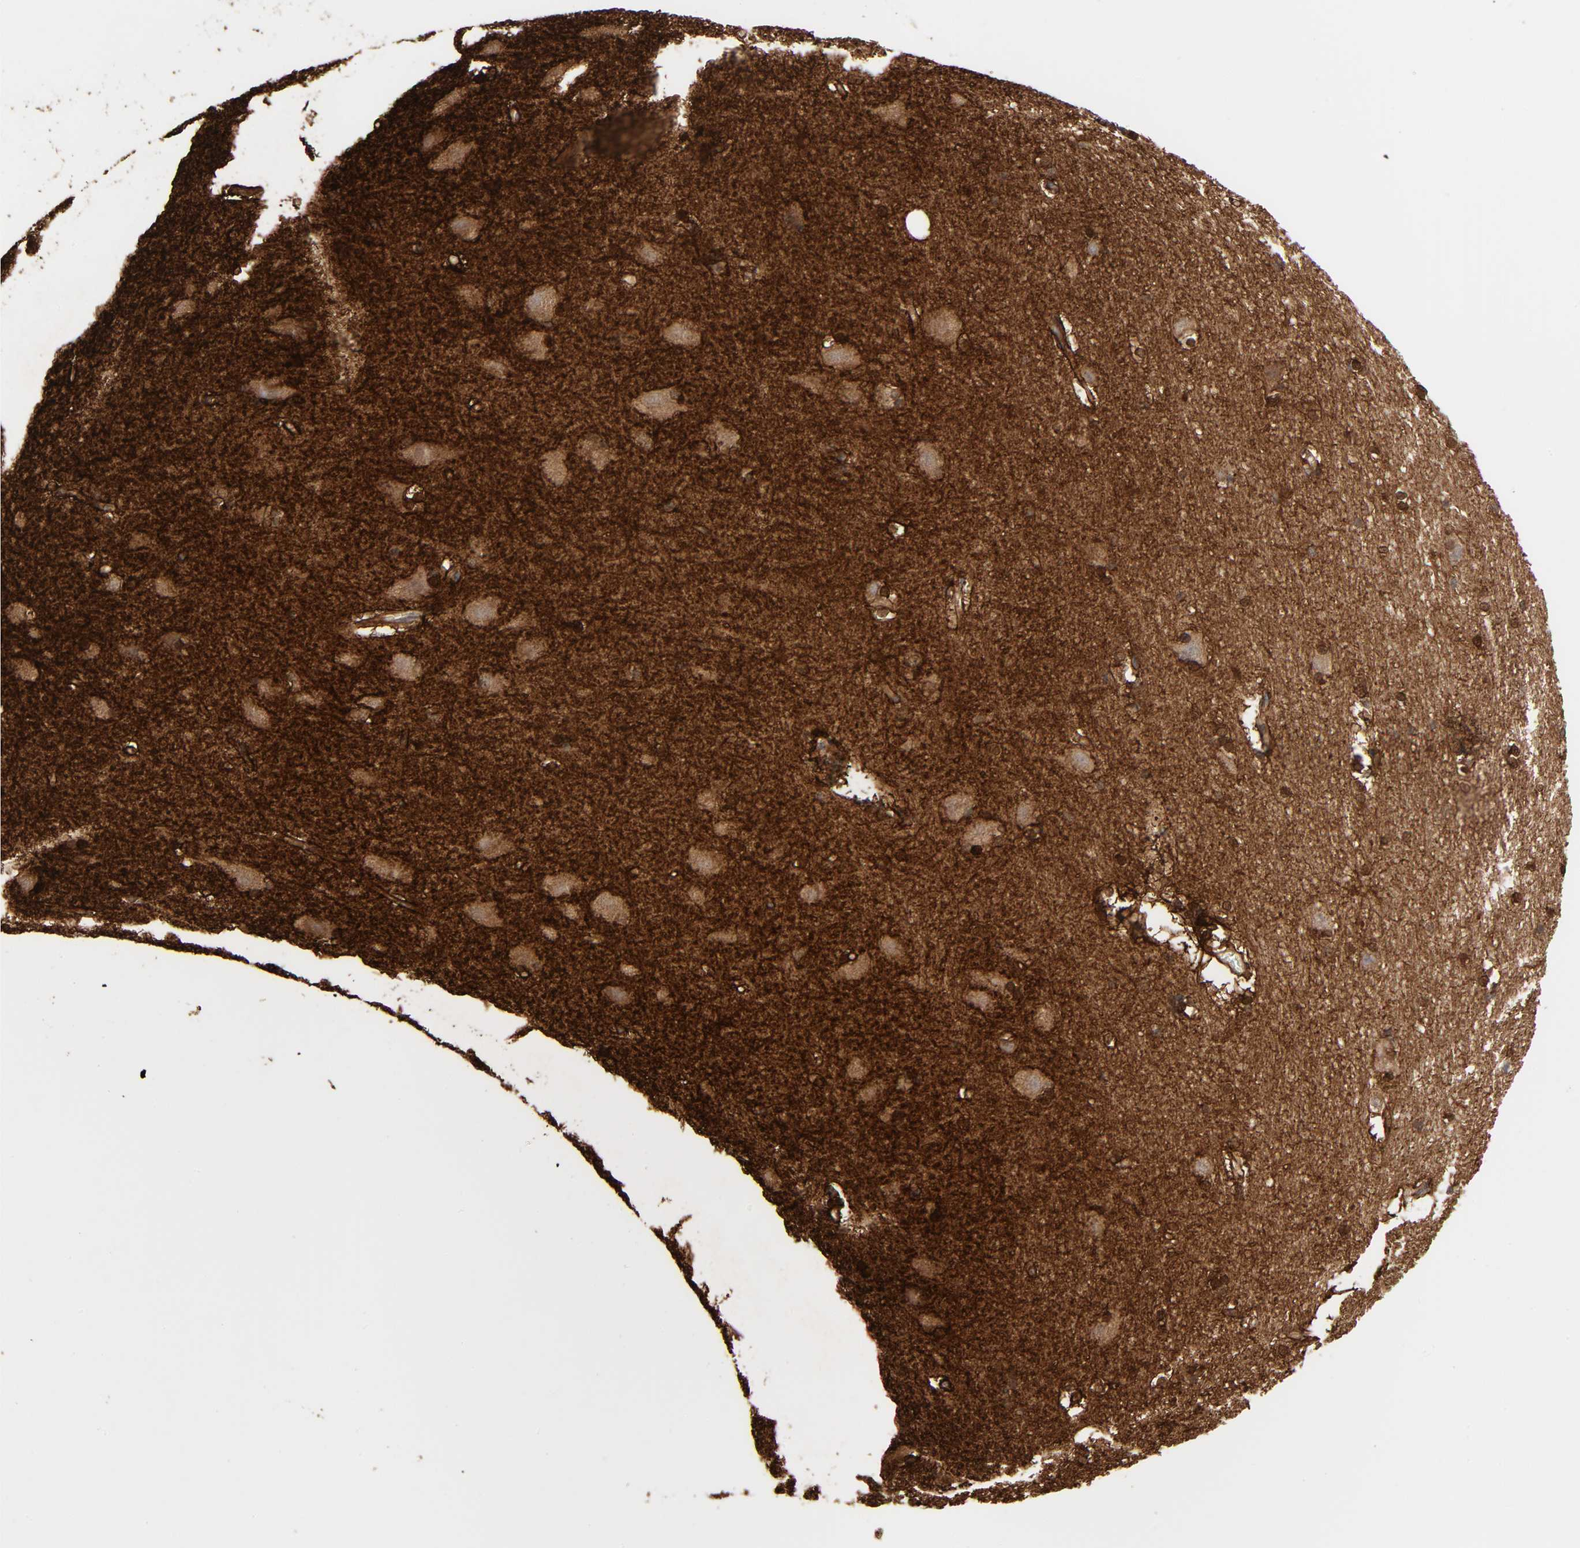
{"staining": {"intensity": "strong", "quantity": "25%-75%", "location": "cytoplasmic/membranous,nuclear"}, "tissue": "hippocampus", "cell_type": "Glial cells", "image_type": "normal", "snomed": [{"axis": "morphology", "description": "Normal tissue, NOS"}, {"axis": "topography", "description": "Hippocampus"}], "caption": "Immunohistochemistry (IHC) histopathology image of normal hippocampus: hippocampus stained using IHC reveals high levels of strong protein expression localized specifically in the cytoplasmic/membranous,nuclear of glial cells, appearing as a cytoplasmic/membranous,nuclear brown color.", "gene": "NDRG2", "patient": {"sex": "female", "age": 19}}